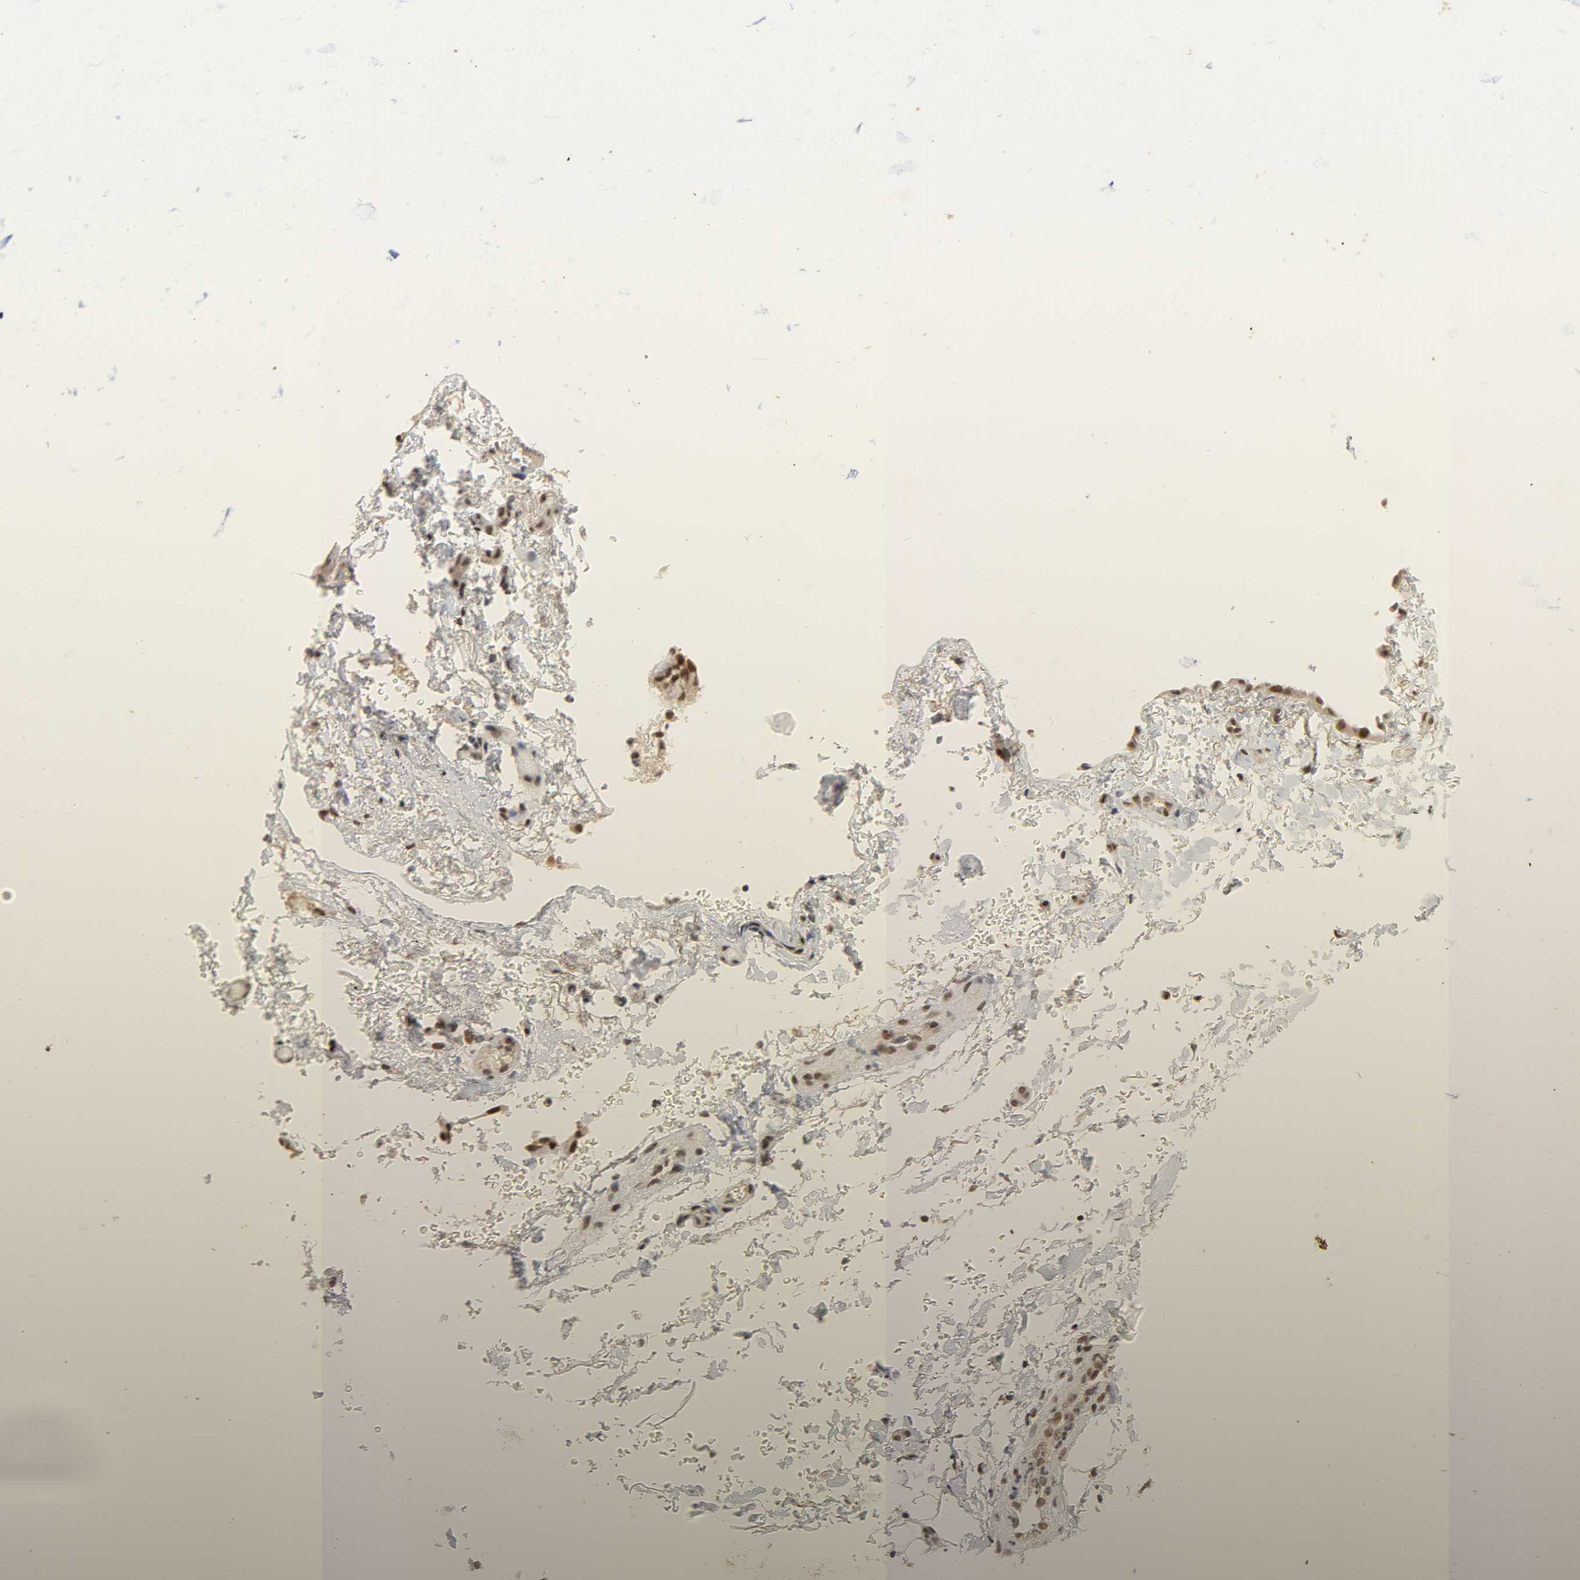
{"staining": {"intensity": "moderate", "quantity": ">75%", "location": "nuclear"}, "tissue": "soft tissue", "cell_type": "Fibroblasts", "image_type": "normal", "snomed": [{"axis": "morphology", "description": "Normal tissue, NOS"}, {"axis": "topography", "description": "Cartilage tissue"}, {"axis": "topography", "description": "Bronchus"}], "caption": "Protein expression by immunohistochemistry (IHC) demonstrates moderate nuclear expression in about >75% of fibroblasts in benign soft tissue.", "gene": "NCOA6", "patient": {"sex": "female", "age": 73}}